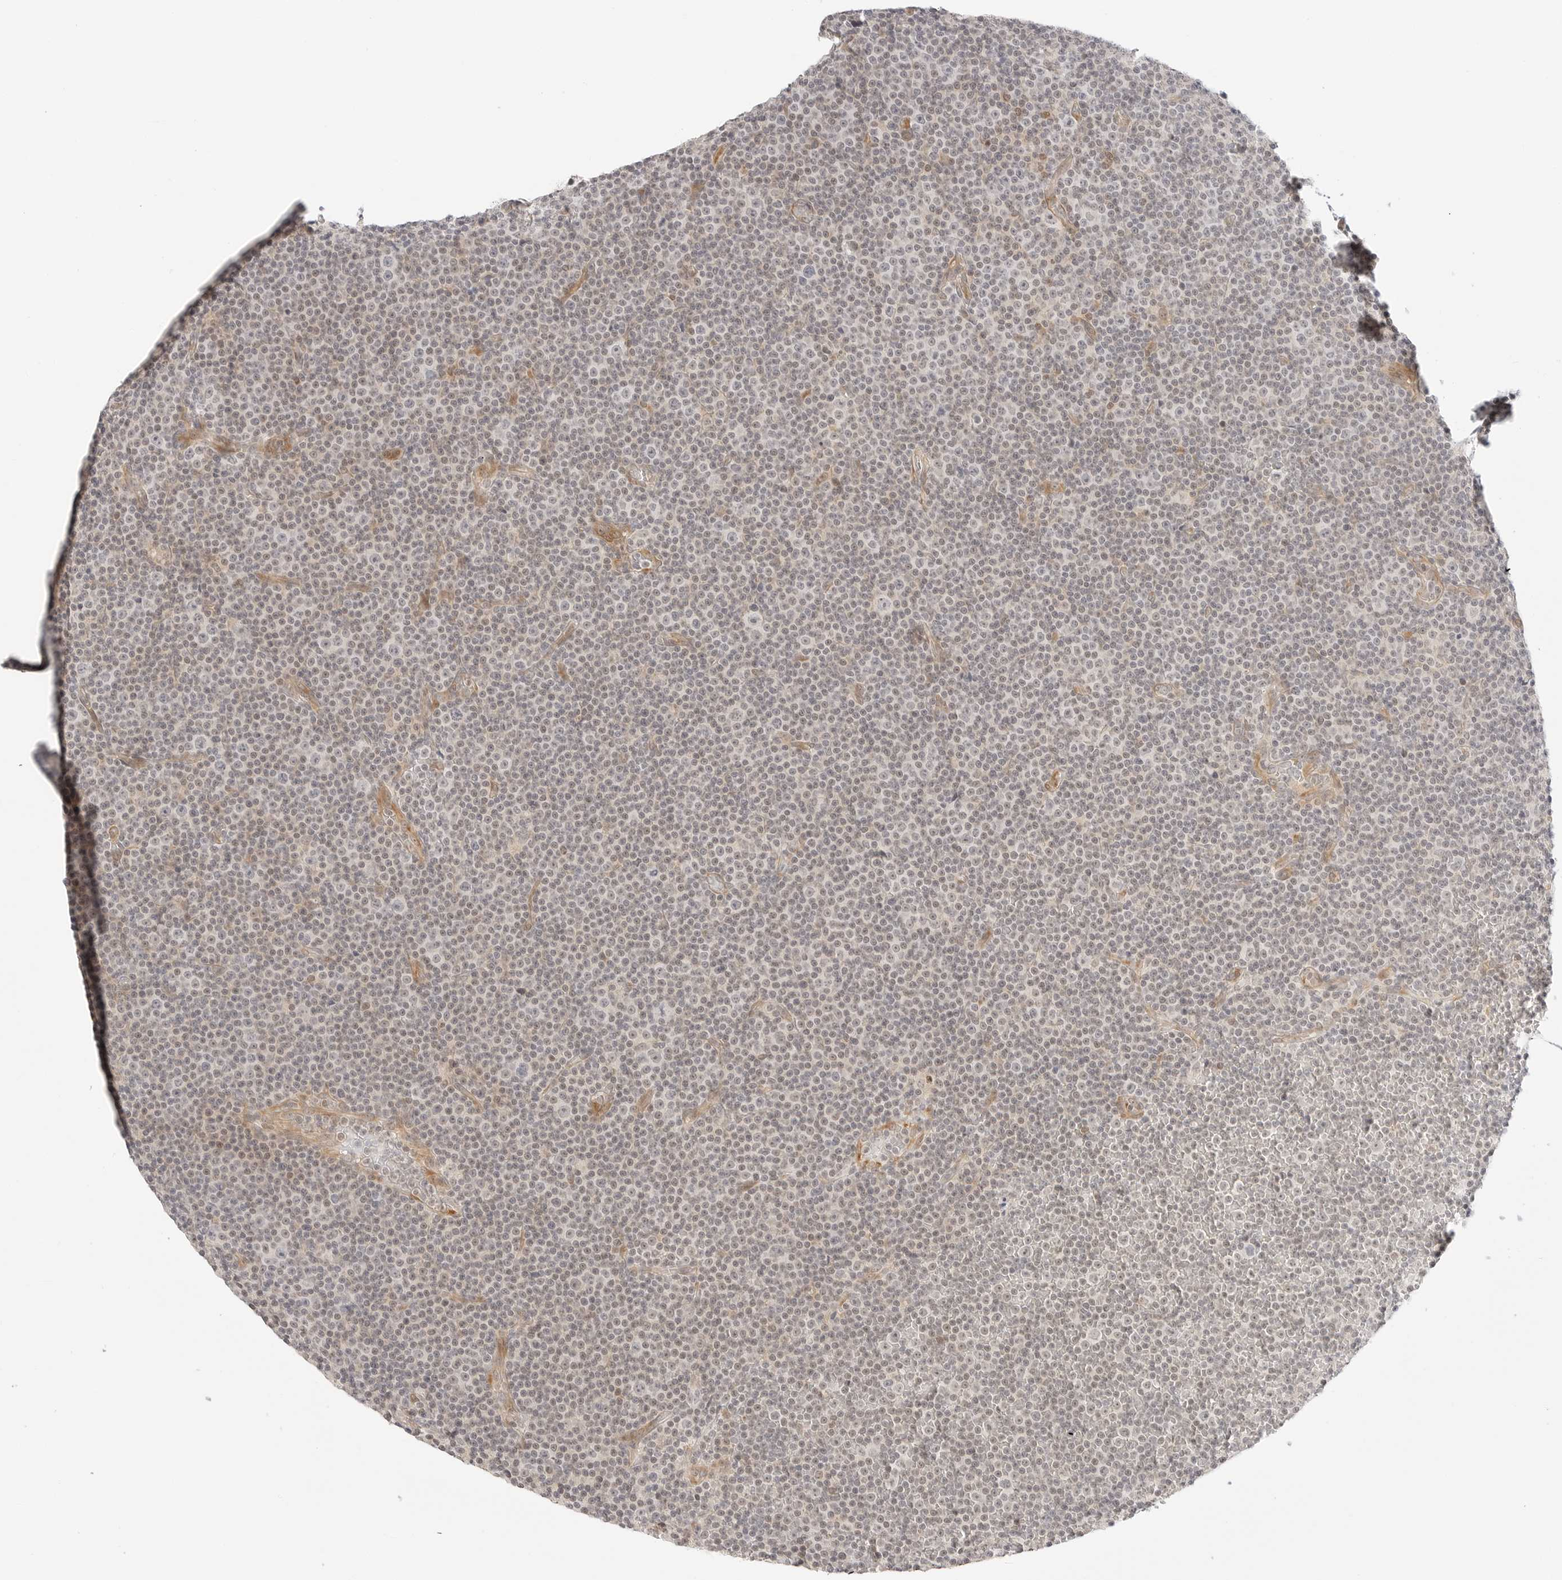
{"staining": {"intensity": "weak", "quantity": "25%-75%", "location": "nuclear"}, "tissue": "lymphoma", "cell_type": "Tumor cells", "image_type": "cancer", "snomed": [{"axis": "morphology", "description": "Malignant lymphoma, non-Hodgkin's type, Low grade"}, {"axis": "topography", "description": "Lymph node"}], "caption": "Approximately 25%-75% of tumor cells in human lymphoma reveal weak nuclear protein staining as visualized by brown immunohistochemical staining.", "gene": "TEKT2", "patient": {"sex": "female", "age": 67}}